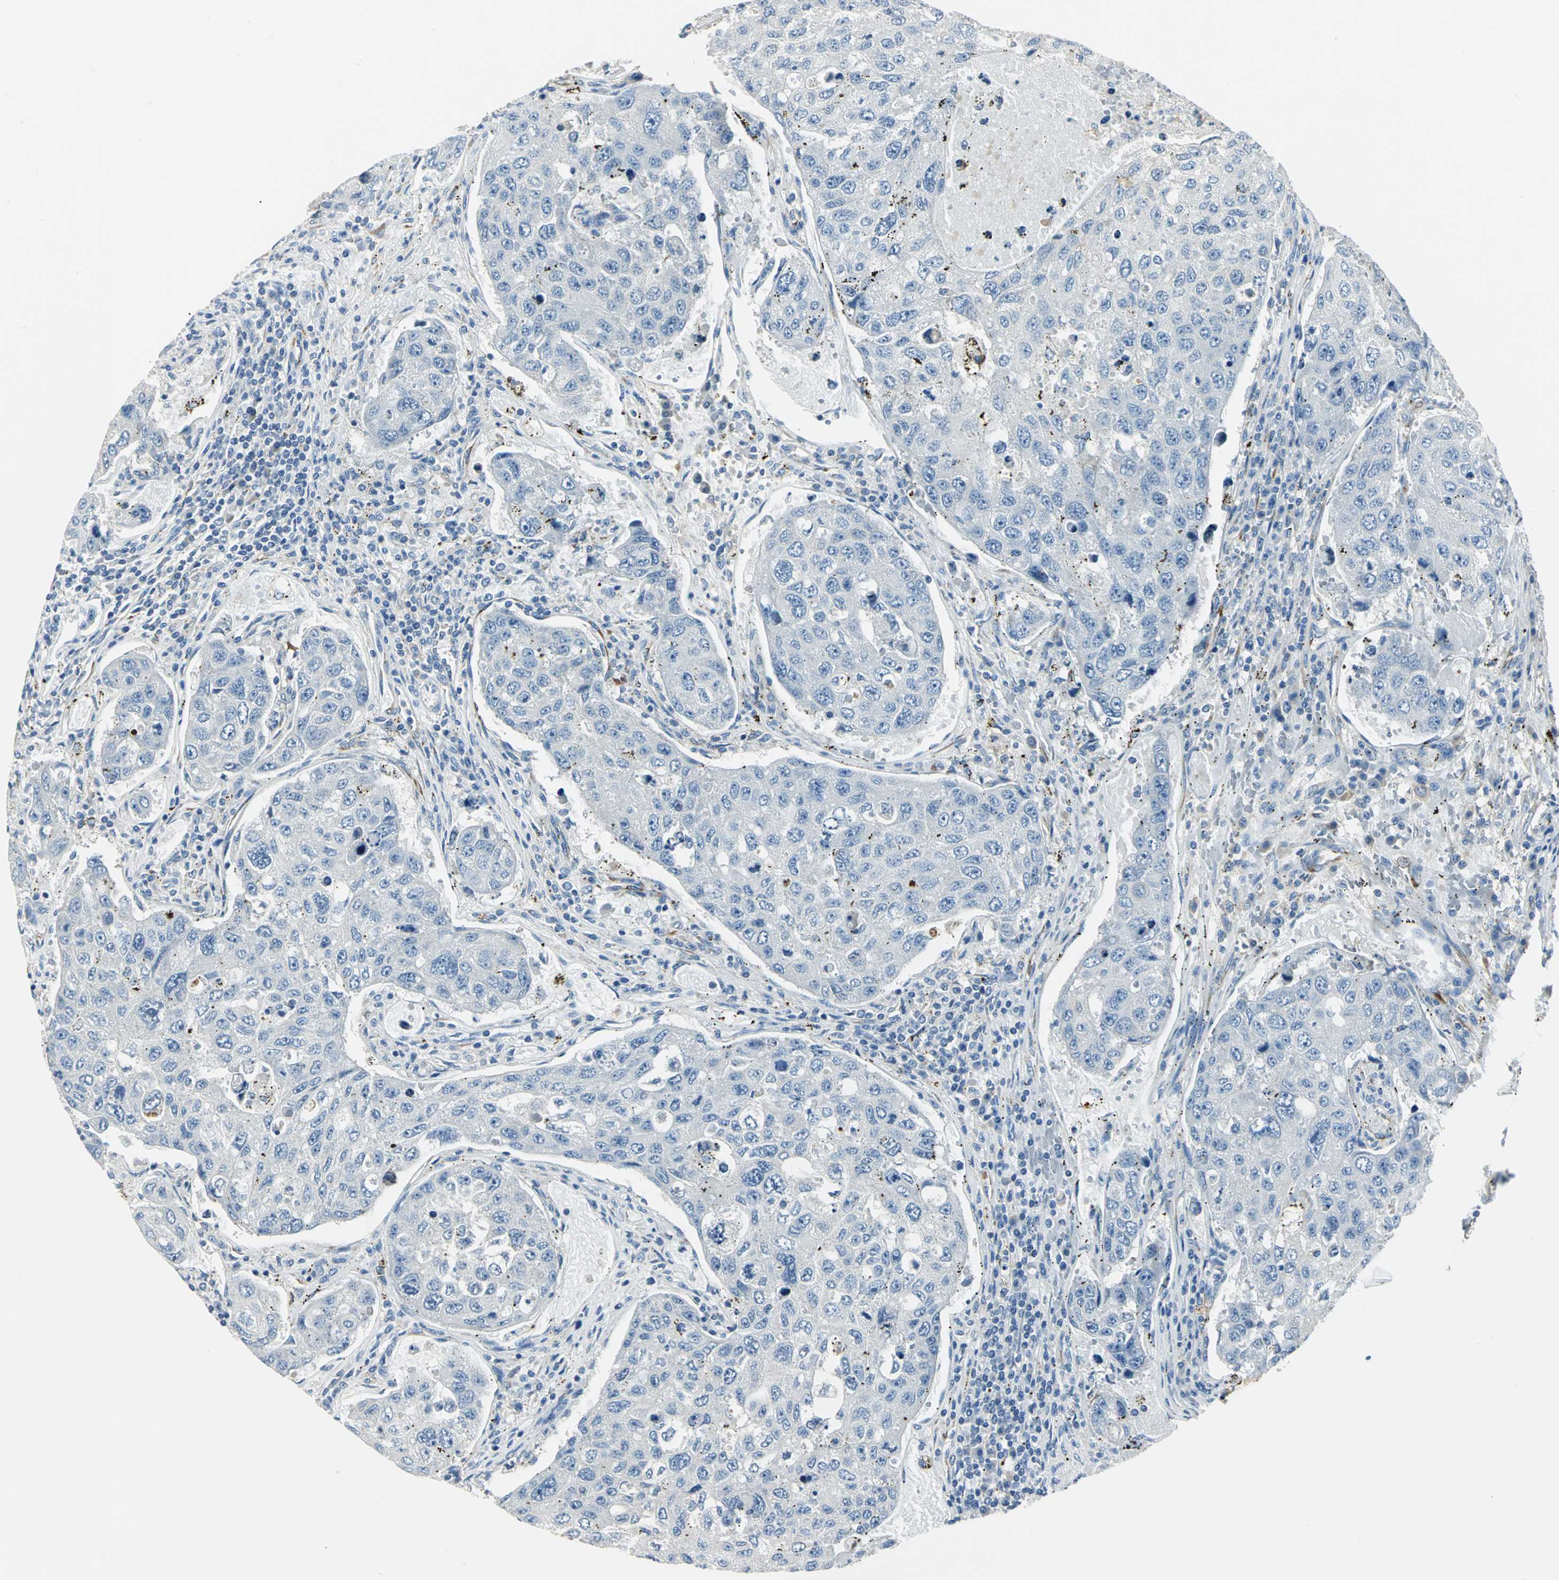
{"staining": {"intensity": "negative", "quantity": "none", "location": "none"}, "tissue": "urothelial cancer", "cell_type": "Tumor cells", "image_type": "cancer", "snomed": [{"axis": "morphology", "description": "Urothelial carcinoma, High grade"}, {"axis": "topography", "description": "Lymph node"}, {"axis": "topography", "description": "Urinary bladder"}], "caption": "DAB immunohistochemical staining of urothelial cancer displays no significant expression in tumor cells.", "gene": "B3GNT2", "patient": {"sex": "male", "age": 51}}